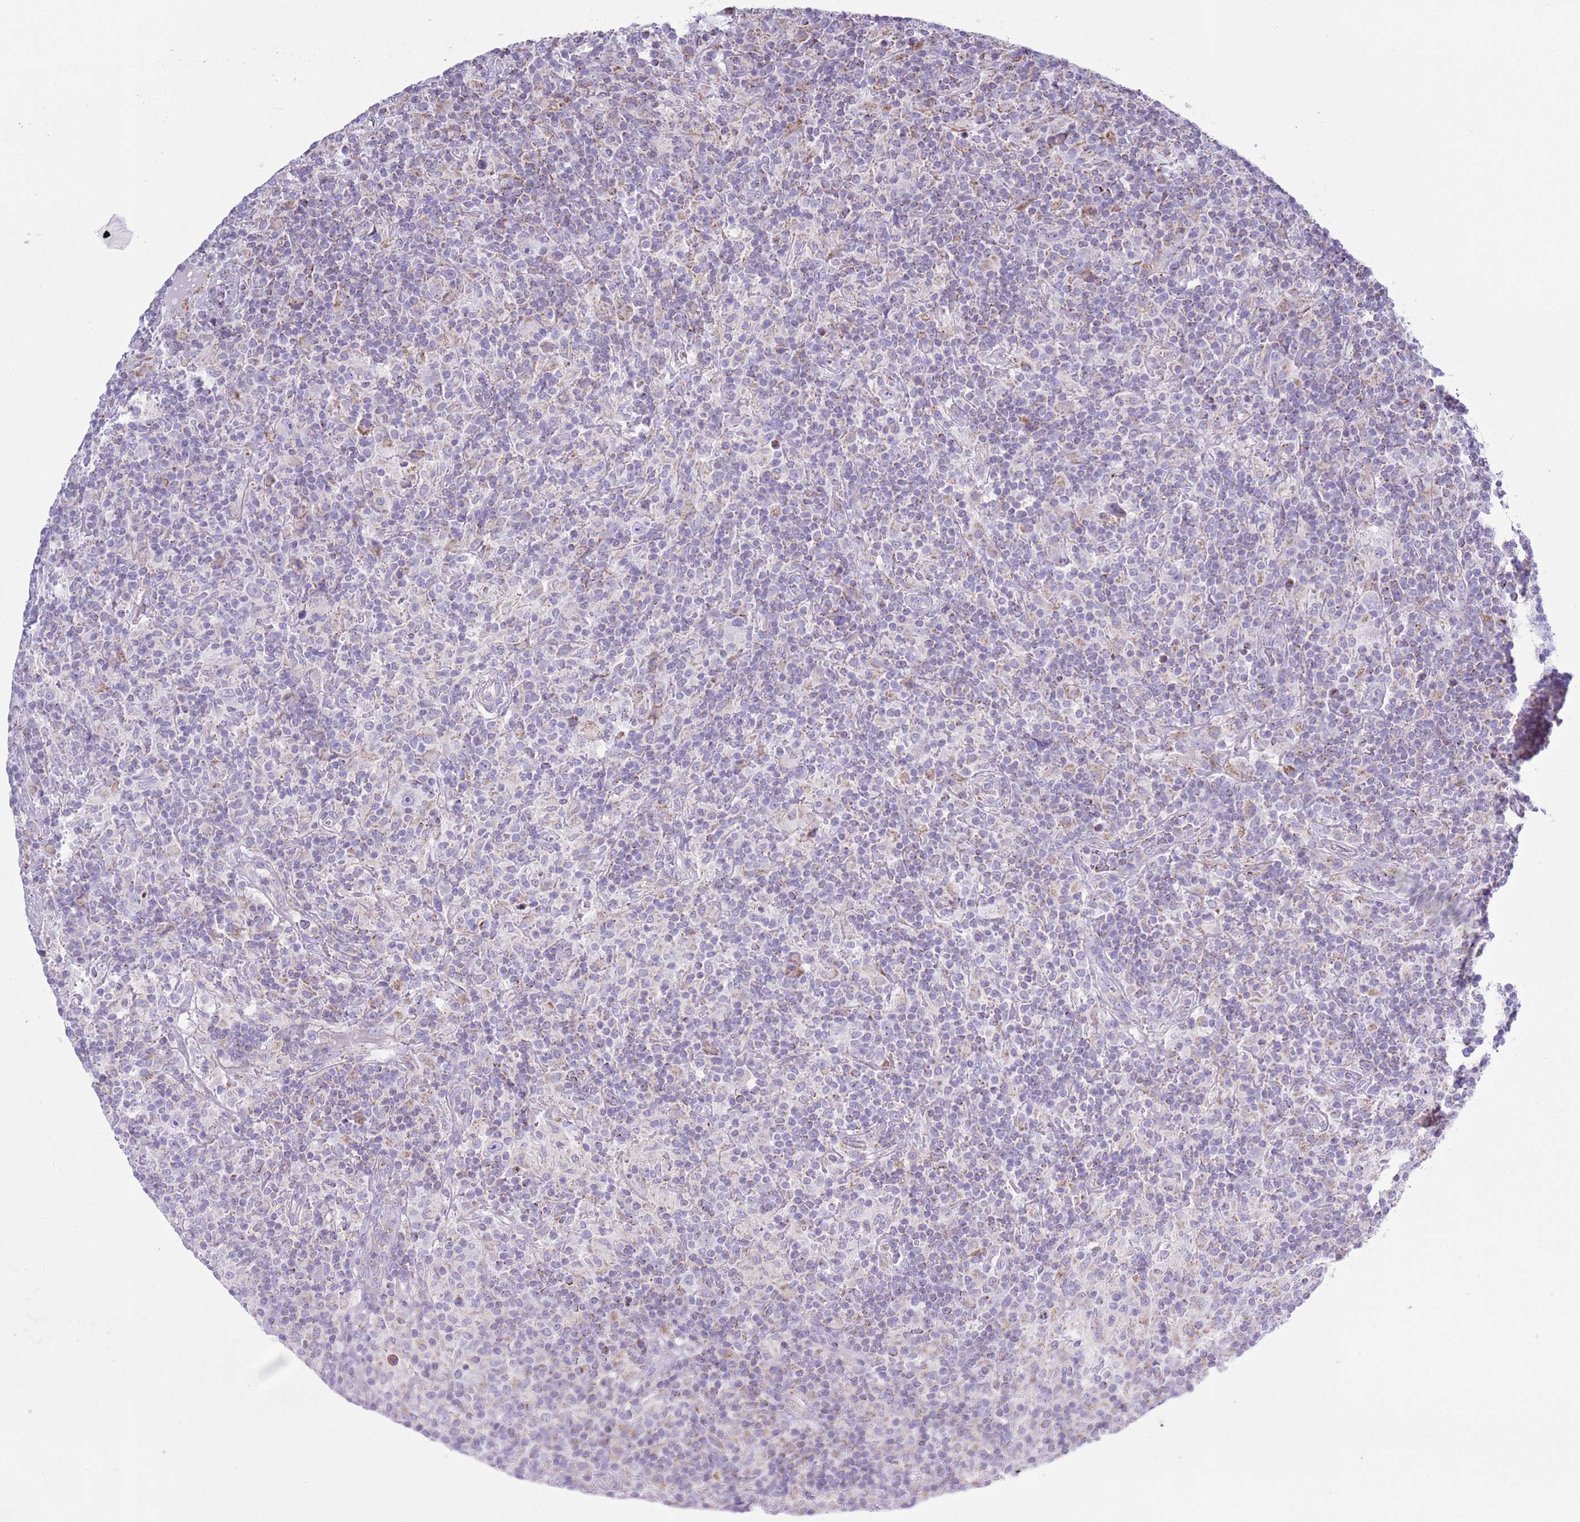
{"staining": {"intensity": "negative", "quantity": "none", "location": "none"}, "tissue": "lymphoma", "cell_type": "Tumor cells", "image_type": "cancer", "snomed": [{"axis": "morphology", "description": "Hodgkin's disease, NOS"}, {"axis": "topography", "description": "Lymph node"}], "caption": "Tumor cells show no significant staining in Hodgkin's disease.", "gene": "ATP6V1B1", "patient": {"sex": "male", "age": 70}}